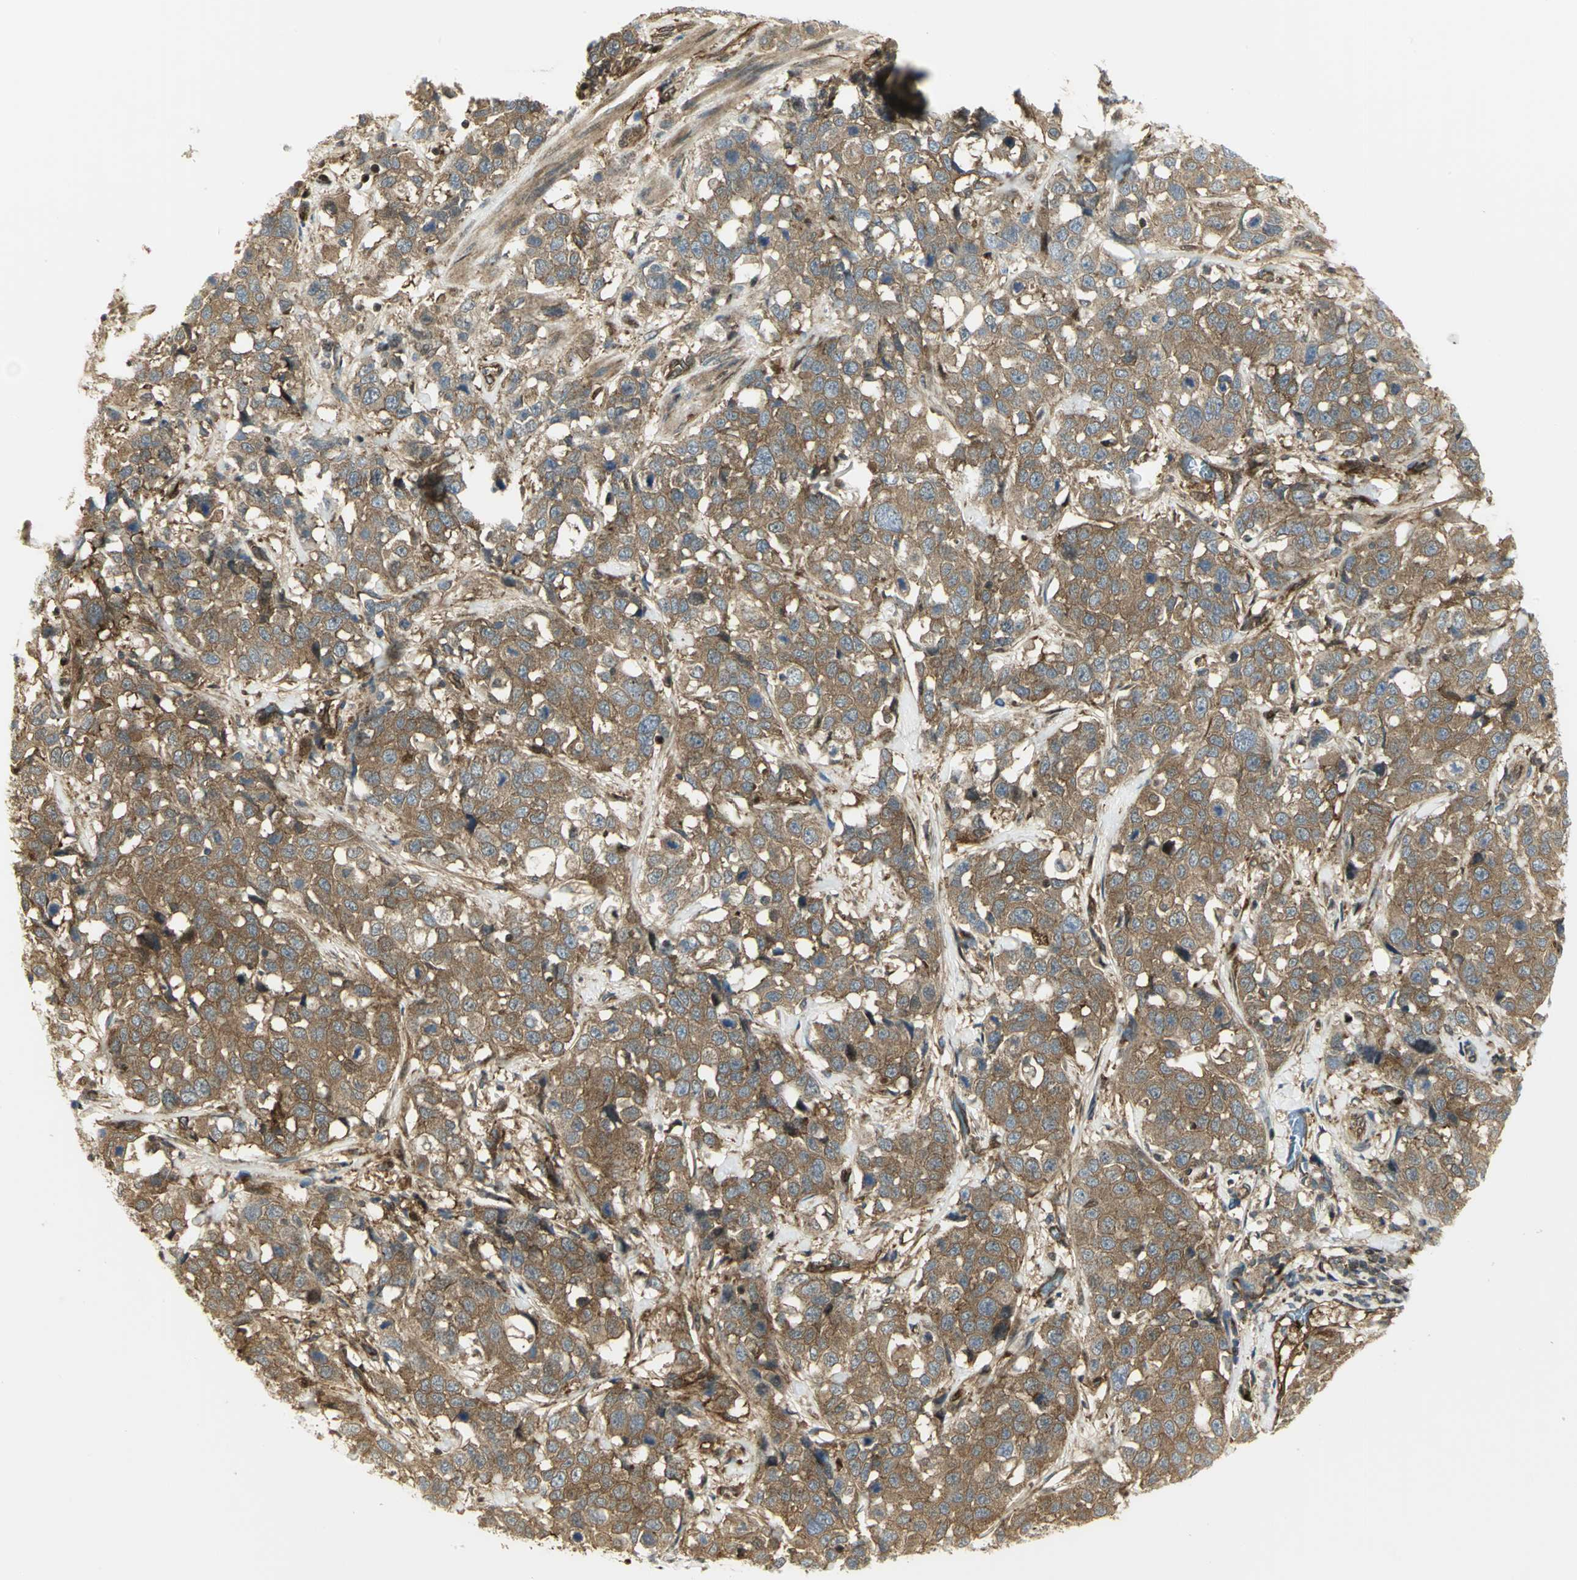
{"staining": {"intensity": "moderate", "quantity": ">75%", "location": "cytoplasmic/membranous"}, "tissue": "stomach cancer", "cell_type": "Tumor cells", "image_type": "cancer", "snomed": [{"axis": "morphology", "description": "Normal tissue, NOS"}, {"axis": "morphology", "description": "Adenocarcinoma, NOS"}, {"axis": "topography", "description": "Stomach"}], "caption": "About >75% of tumor cells in adenocarcinoma (stomach) reveal moderate cytoplasmic/membranous protein expression as visualized by brown immunohistochemical staining.", "gene": "EEA1", "patient": {"sex": "male", "age": 48}}